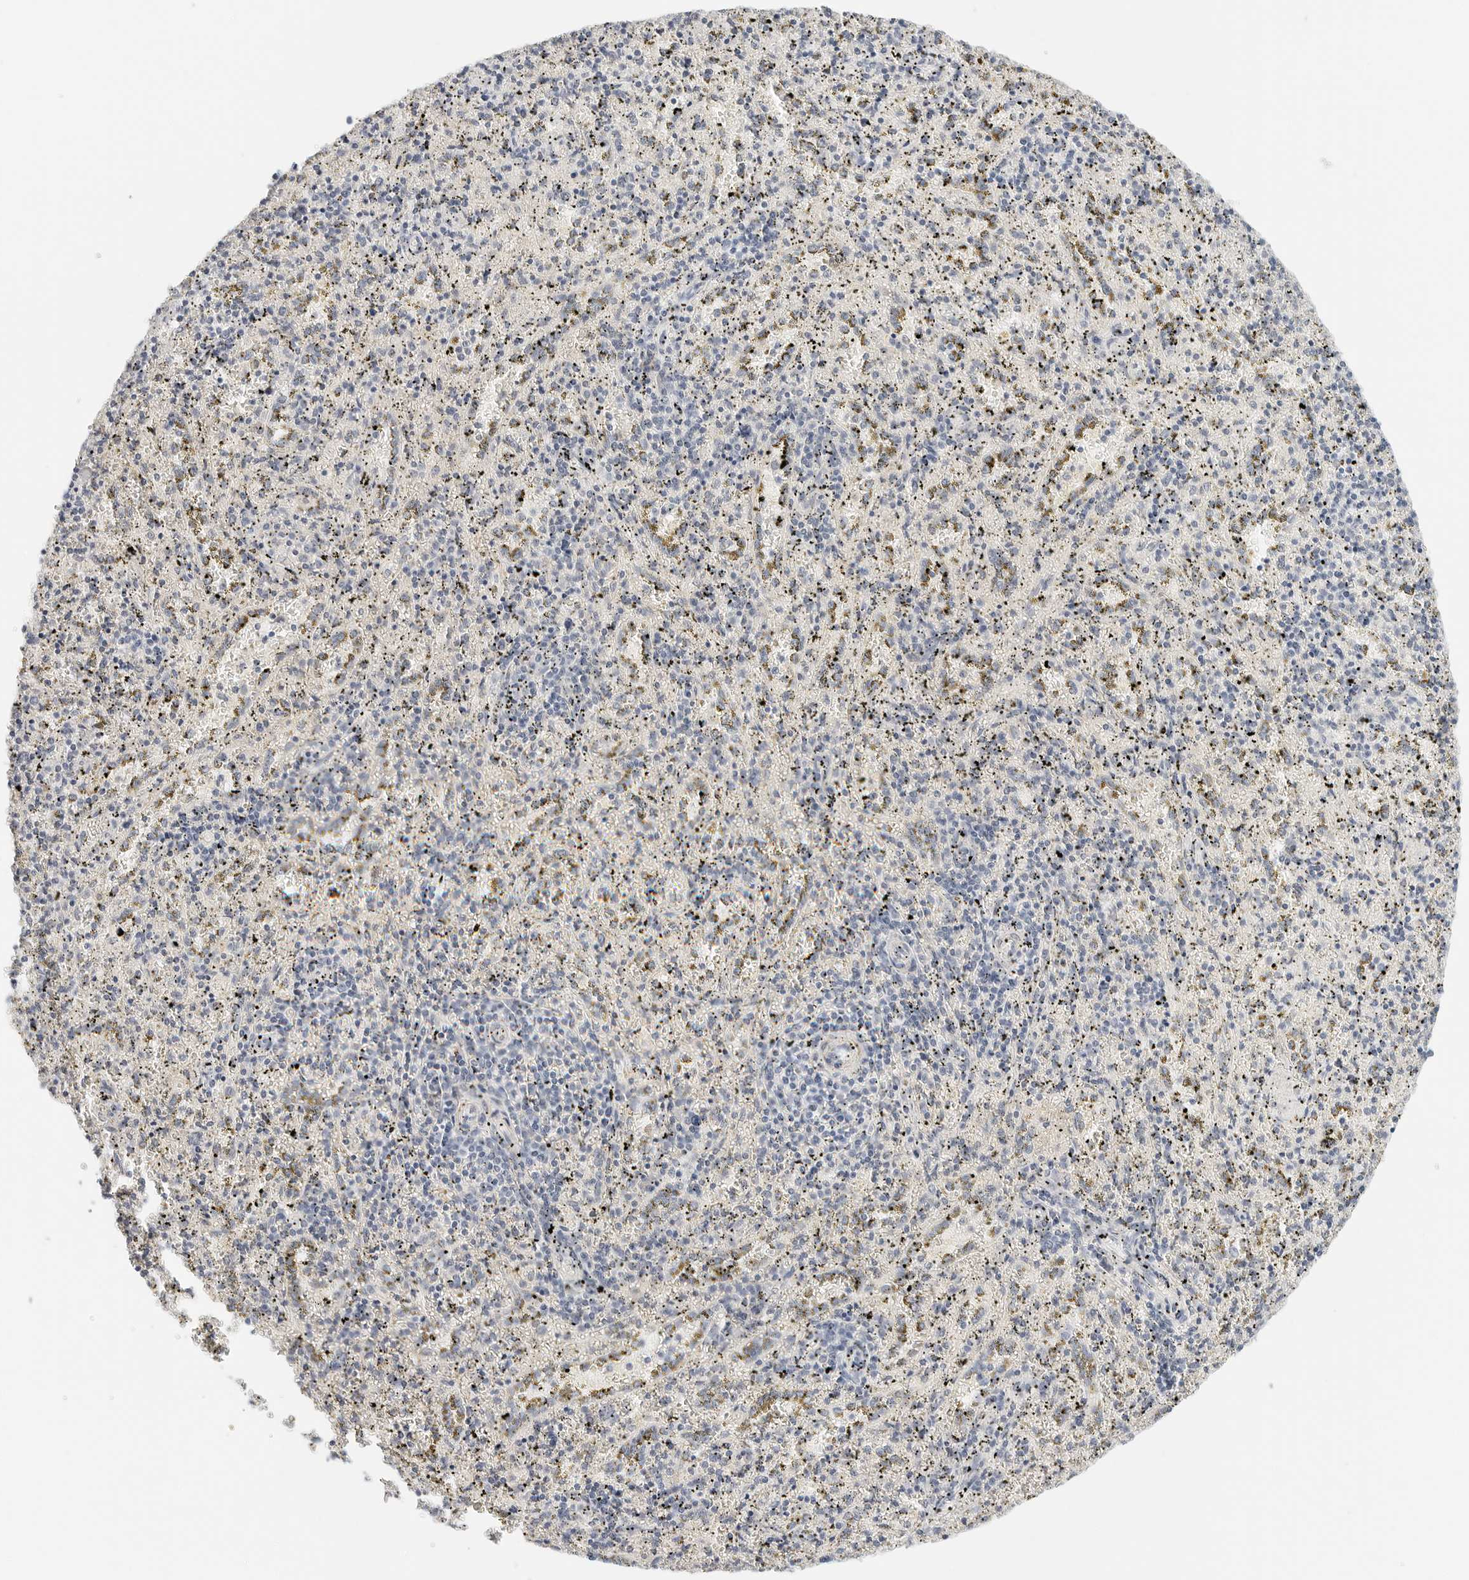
{"staining": {"intensity": "negative", "quantity": "none", "location": "none"}, "tissue": "spleen", "cell_type": "Cells in red pulp", "image_type": "normal", "snomed": [{"axis": "morphology", "description": "Normal tissue, NOS"}, {"axis": "topography", "description": "Spleen"}], "caption": "Immunohistochemistry image of normal human spleen stained for a protein (brown), which displays no staining in cells in red pulp.", "gene": "PKDCC", "patient": {"sex": "male", "age": 11}}